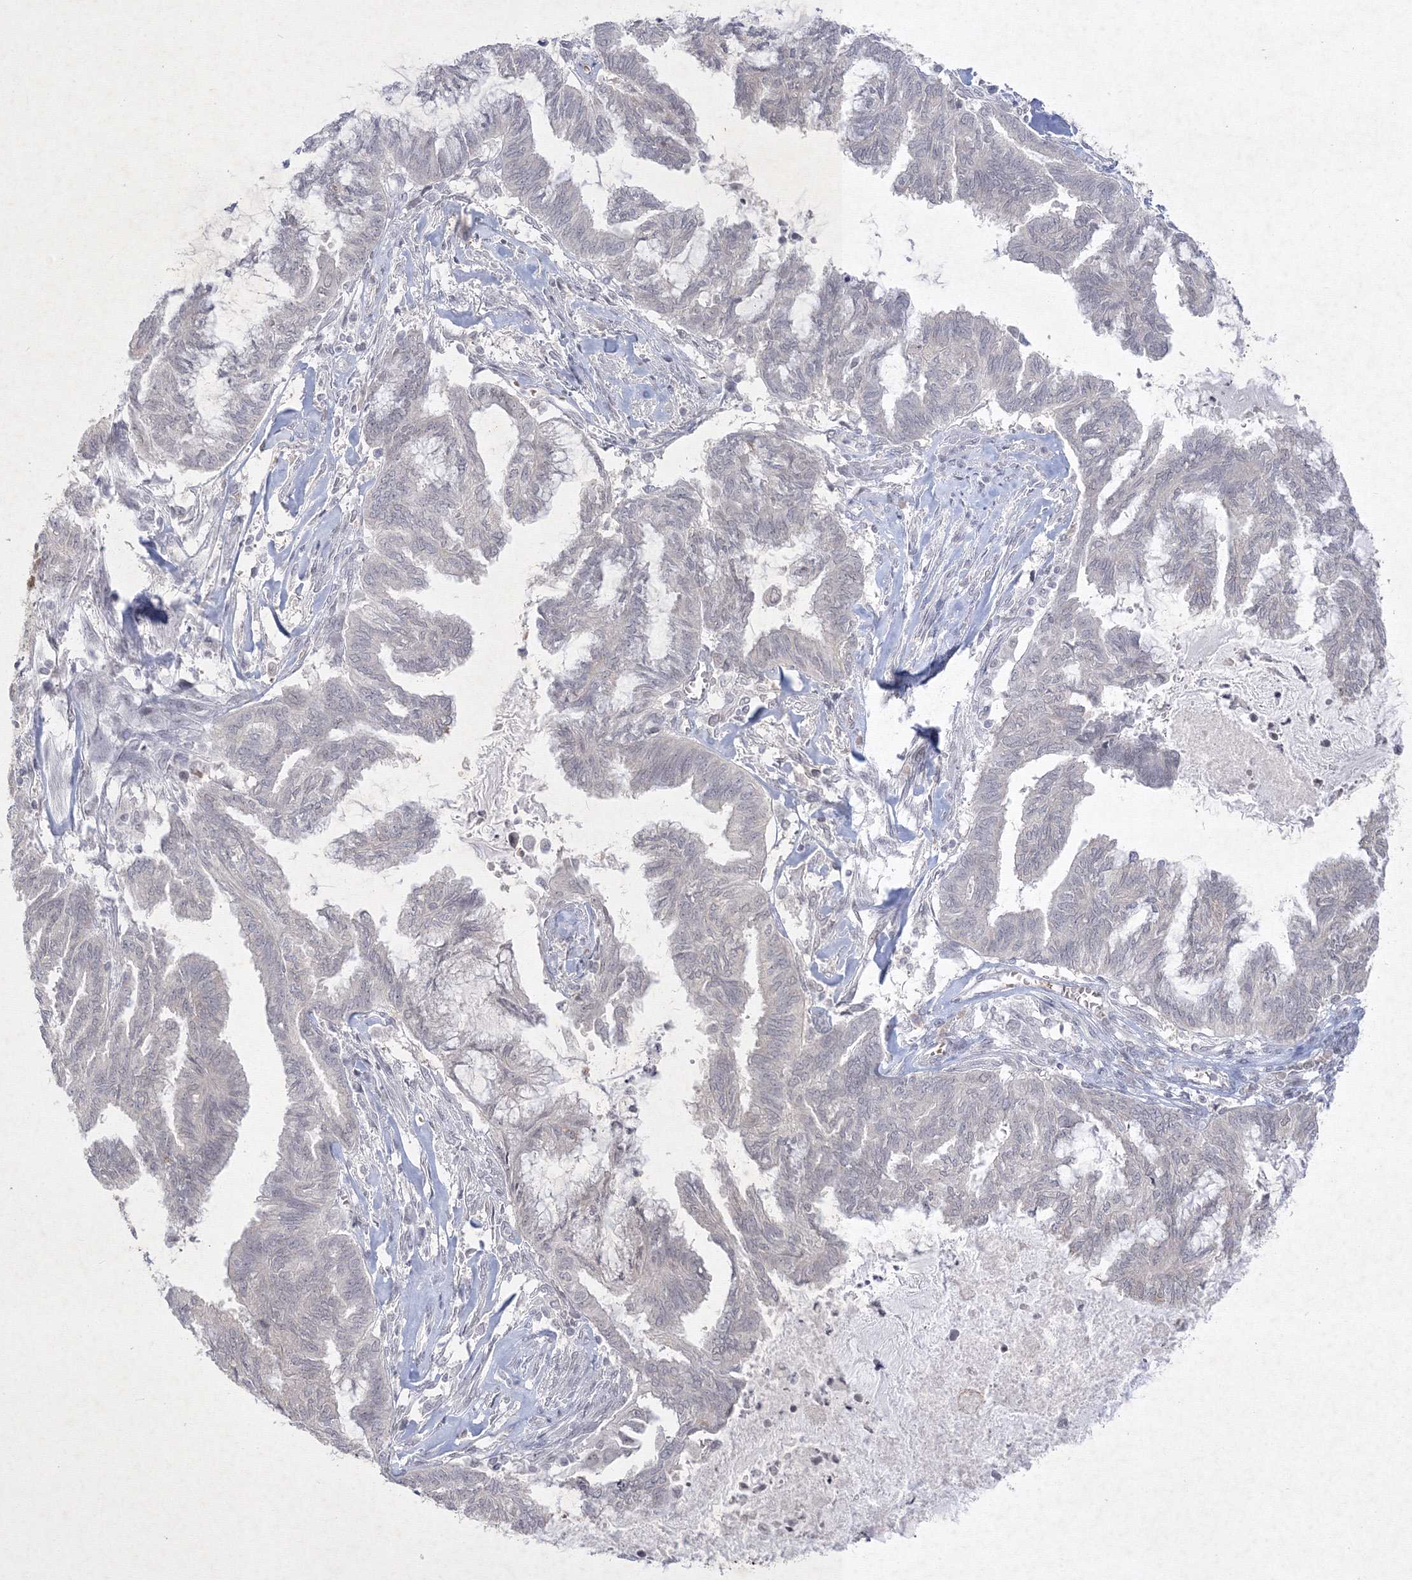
{"staining": {"intensity": "negative", "quantity": "none", "location": "none"}, "tissue": "endometrial cancer", "cell_type": "Tumor cells", "image_type": "cancer", "snomed": [{"axis": "morphology", "description": "Adenocarcinoma, NOS"}, {"axis": "topography", "description": "Endometrium"}], "caption": "This is an immunohistochemistry histopathology image of human endometrial cancer. There is no positivity in tumor cells.", "gene": "NXPE3", "patient": {"sex": "female", "age": 86}}